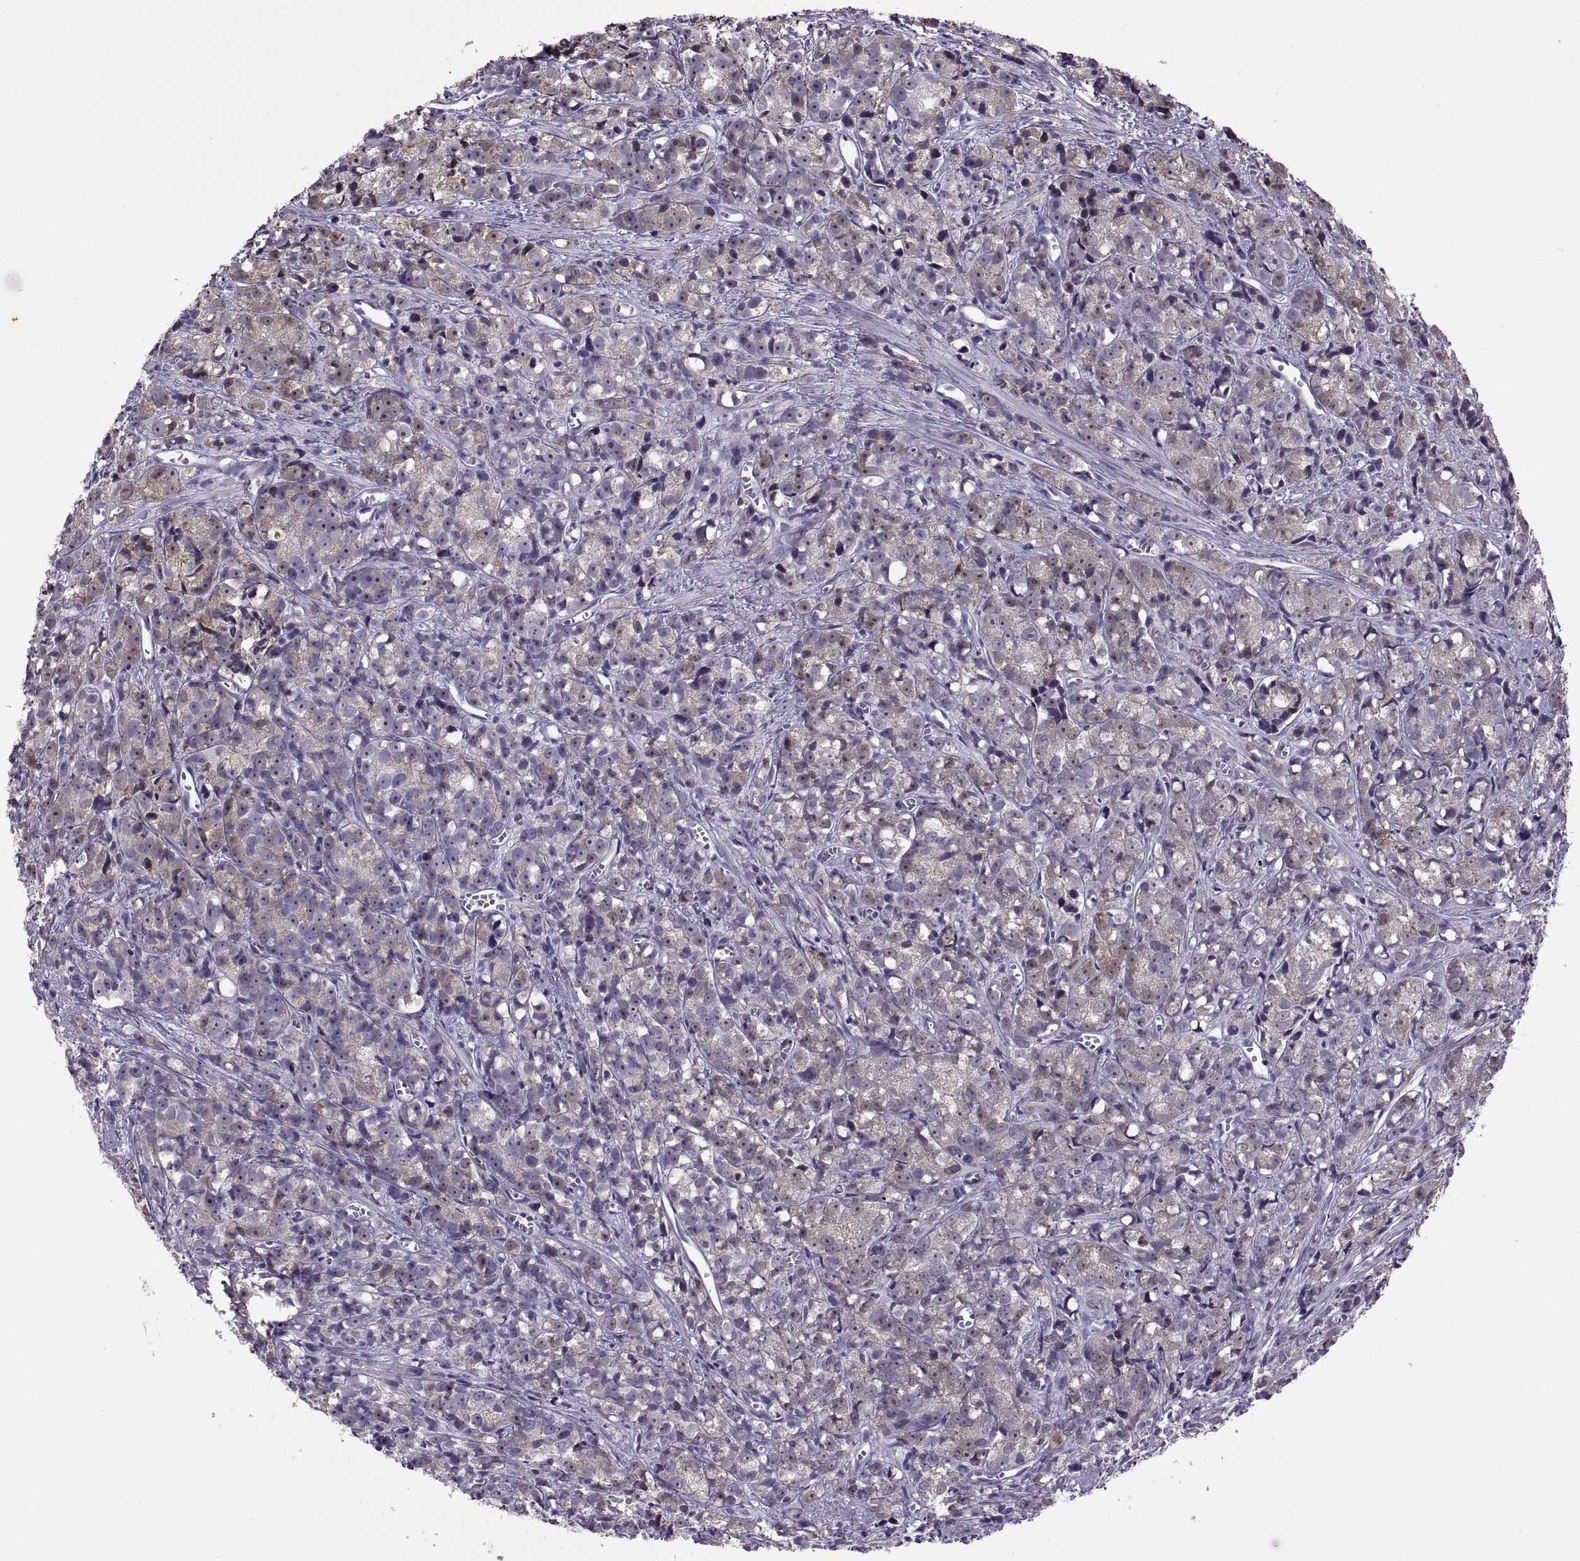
{"staining": {"intensity": "moderate", "quantity": "<25%", "location": "cytoplasmic/membranous,nuclear"}, "tissue": "prostate cancer", "cell_type": "Tumor cells", "image_type": "cancer", "snomed": [{"axis": "morphology", "description": "Adenocarcinoma, High grade"}, {"axis": "topography", "description": "Prostate"}], "caption": "Protein staining displays moderate cytoplasmic/membranous and nuclear expression in about <25% of tumor cells in prostate adenocarcinoma (high-grade).", "gene": "ASIC2", "patient": {"sex": "male", "age": 77}}